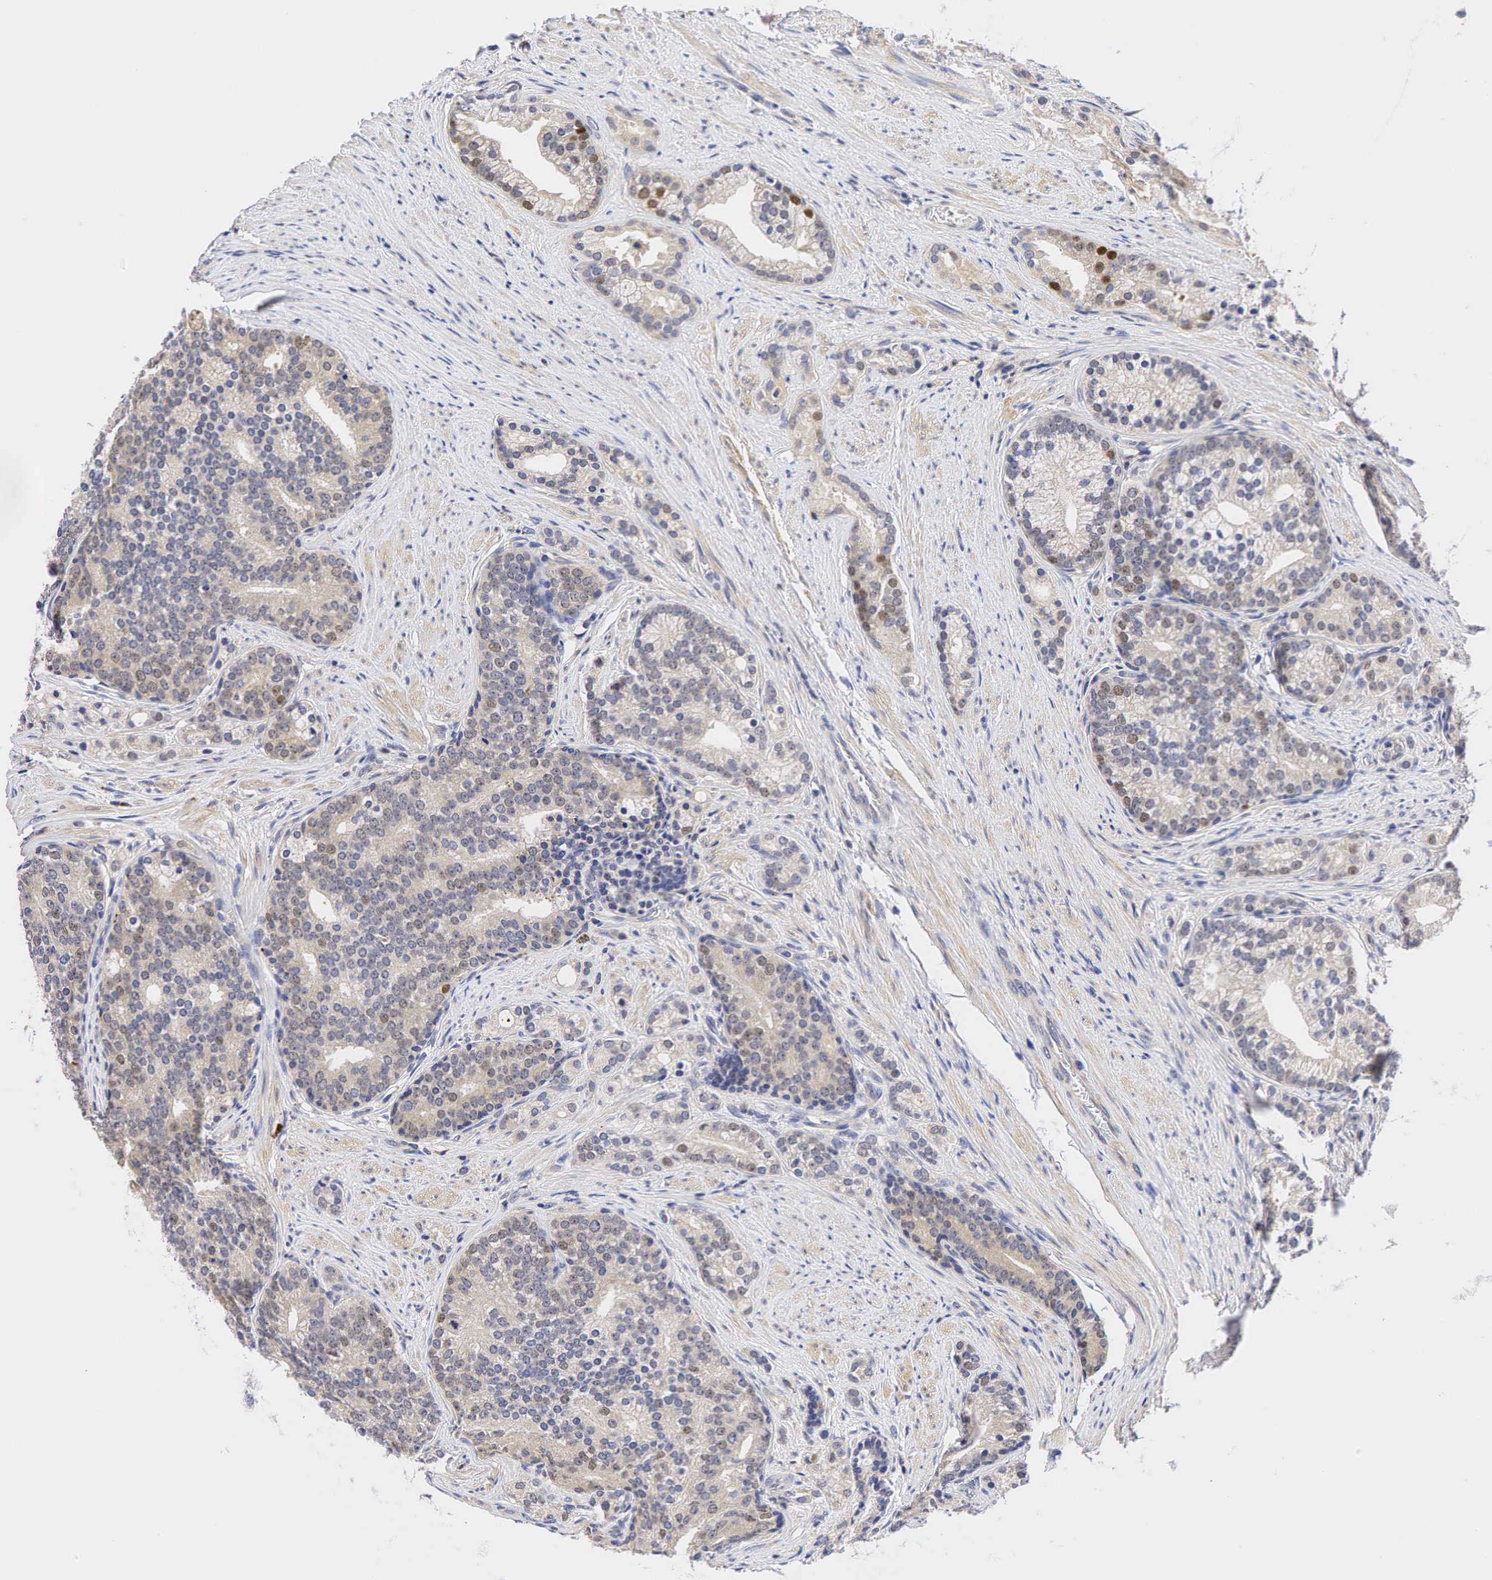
{"staining": {"intensity": "moderate", "quantity": "<25%", "location": "nuclear"}, "tissue": "prostate cancer", "cell_type": "Tumor cells", "image_type": "cancer", "snomed": [{"axis": "morphology", "description": "Adenocarcinoma, Low grade"}, {"axis": "topography", "description": "Prostate"}], "caption": "The immunohistochemical stain labels moderate nuclear expression in tumor cells of prostate cancer (adenocarcinoma (low-grade)) tissue. Nuclei are stained in blue.", "gene": "CCND1", "patient": {"sex": "male", "age": 71}}